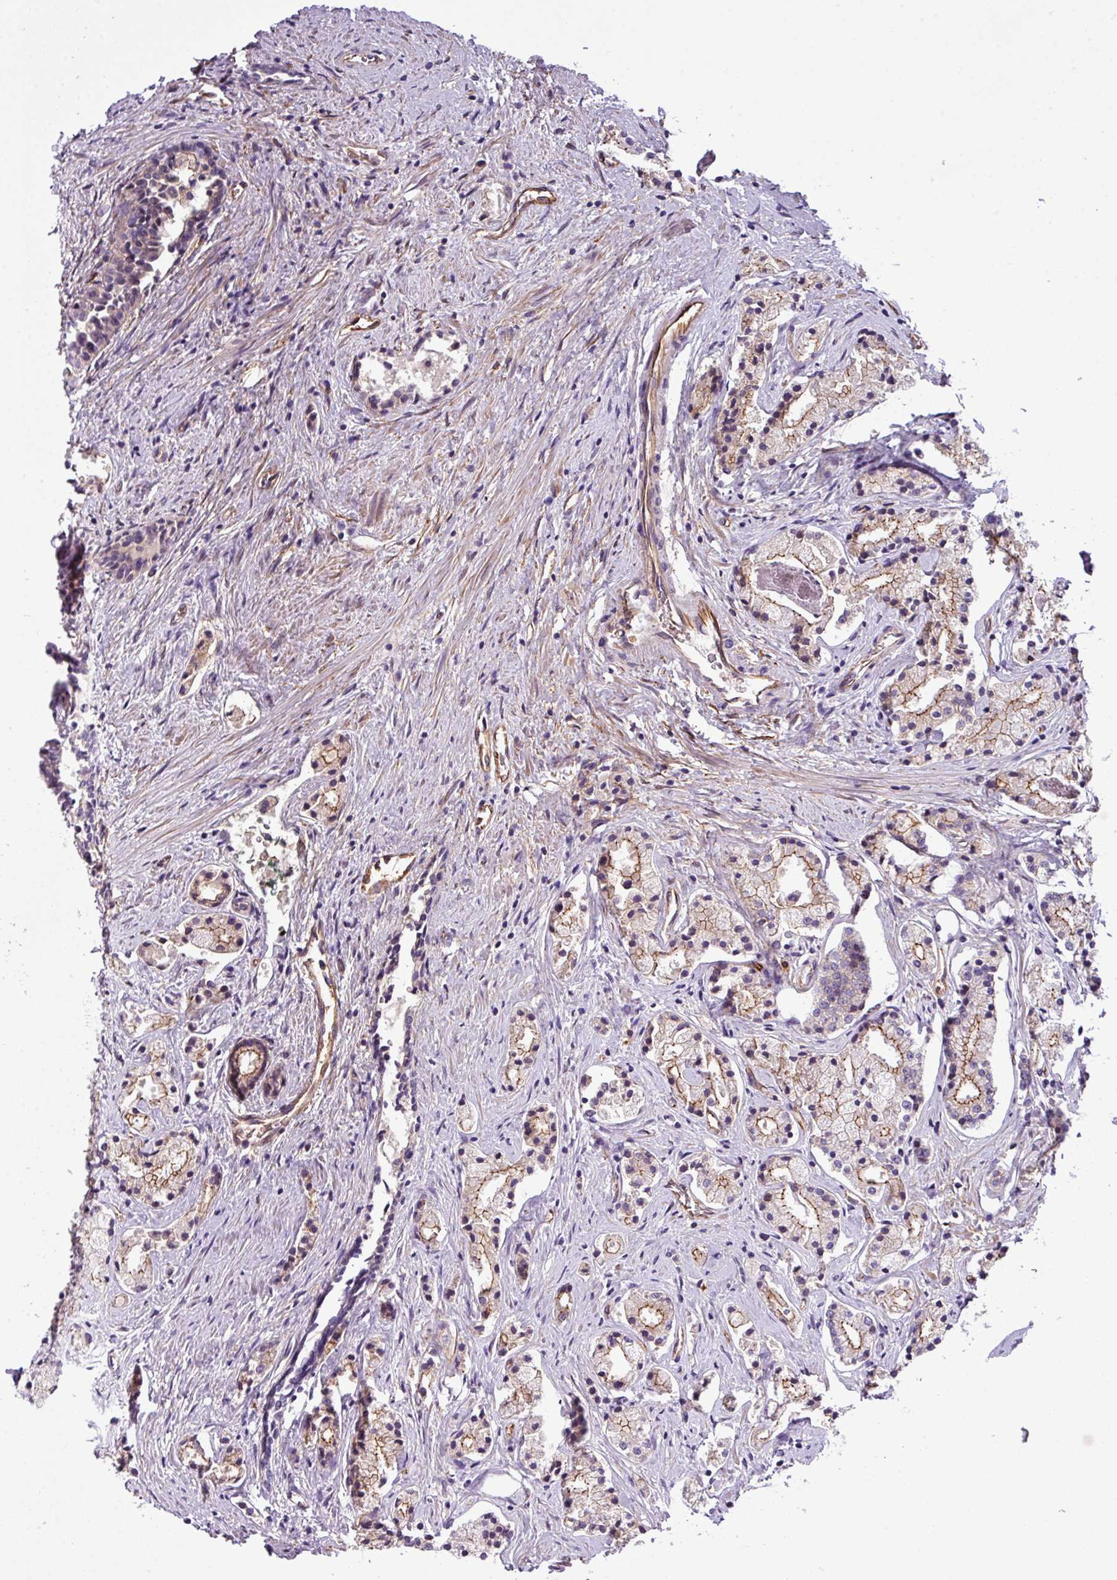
{"staining": {"intensity": "moderate", "quantity": "<25%", "location": "cytoplasmic/membranous"}, "tissue": "prostate cancer", "cell_type": "Tumor cells", "image_type": "cancer", "snomed": [{"axis": "morphology", "description": "Adenocarcinoma, High grade"}, {"axis": "topography", "description": "Prostate"}], "caption": "Prostate cancer (high-grade adenocarcinoma) was stained to show a protein in brown. There is low levels of moderate cytoplasmic/membranous positivity in approximately <25% of tumor cells. (DAB (3,3'-diaminobenzidine) IHC, brown staining for protein, blue staining for nuclei).", "gene": "PARD6A", "patient": {"sex": "male", "age": 69}}